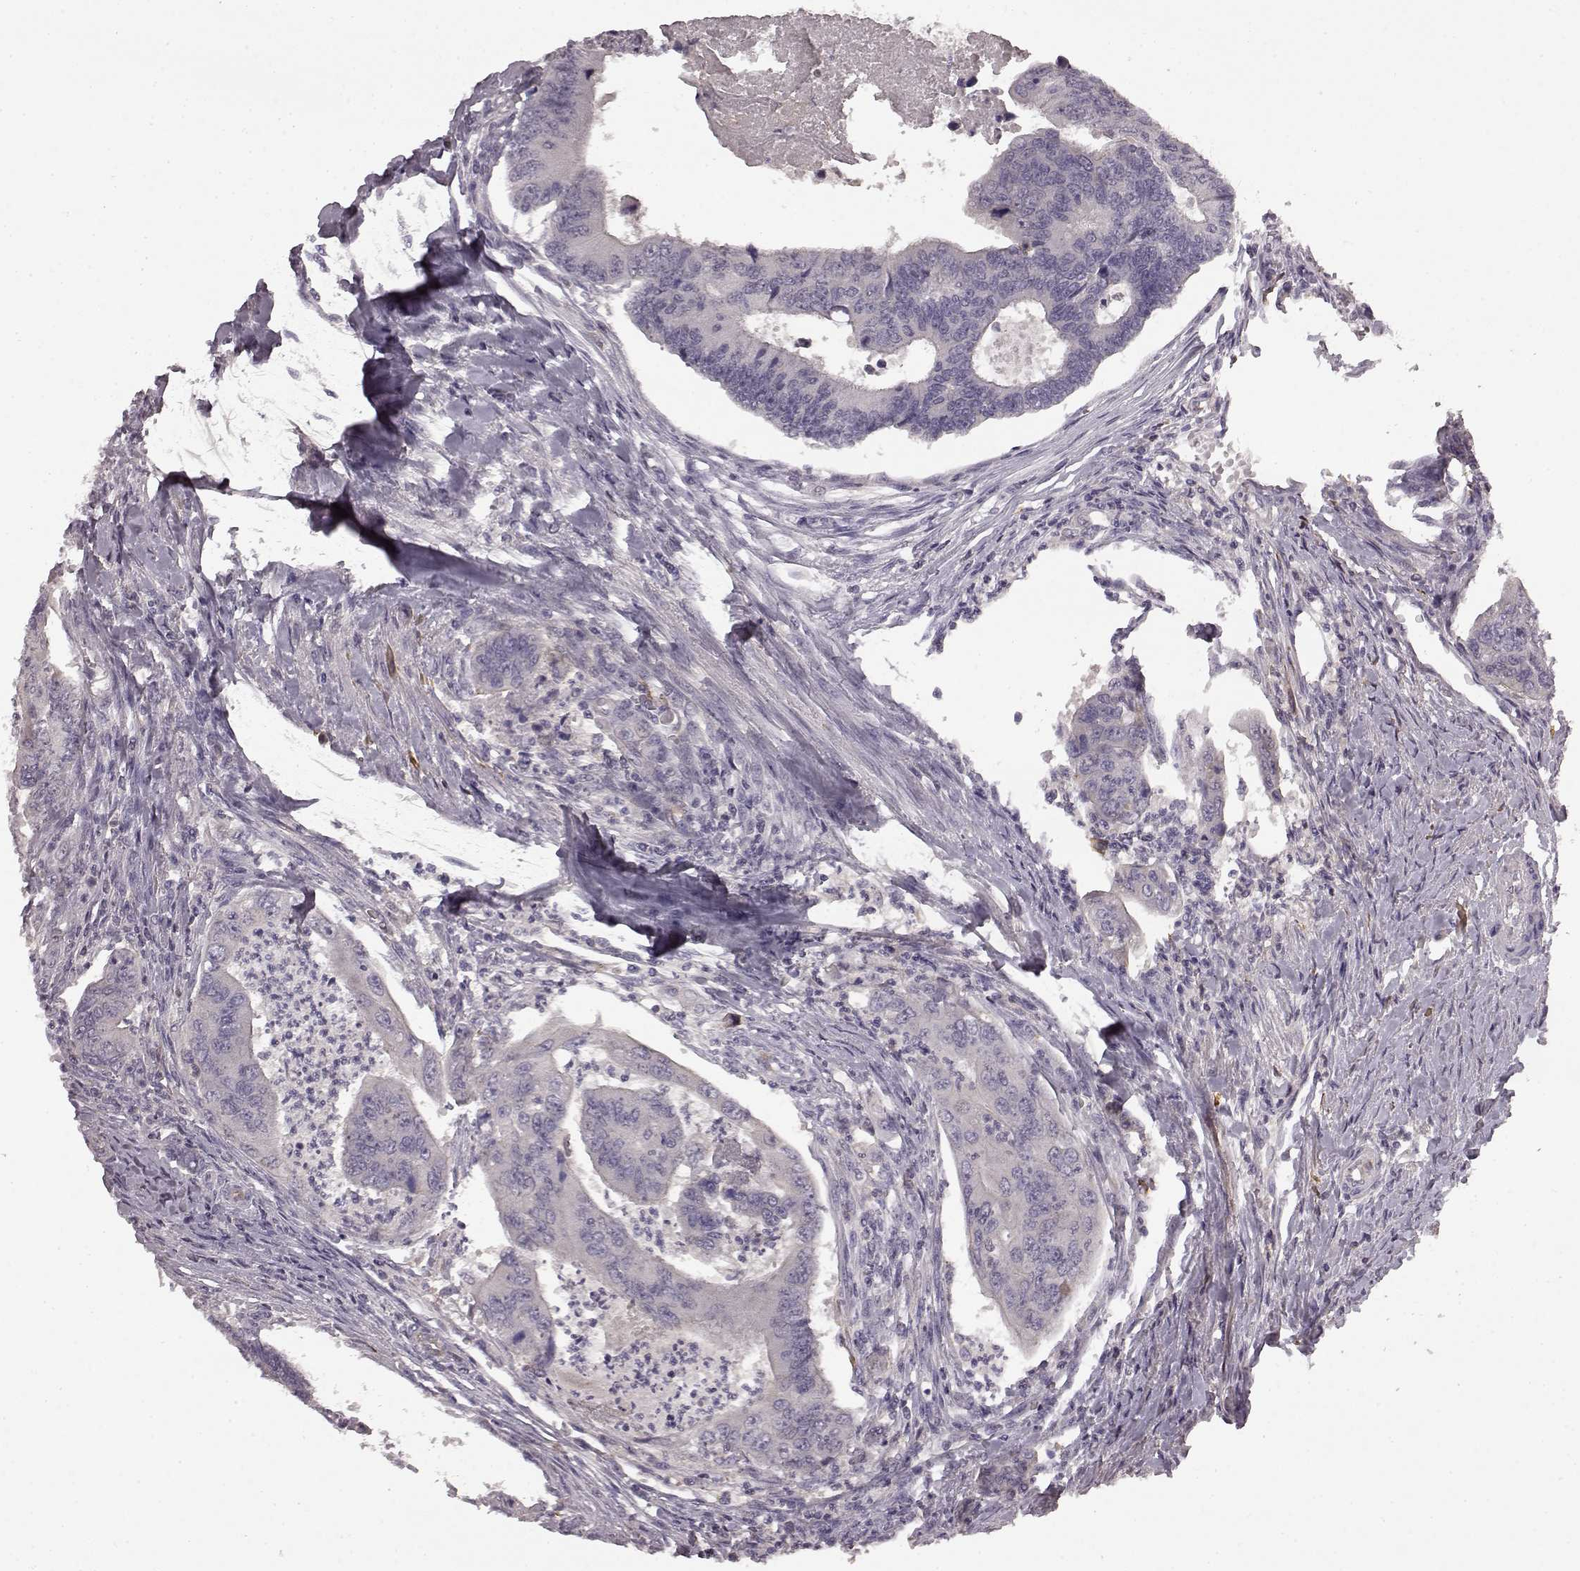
{"staining": {"intensity": "negative", "quantity": "none", "location": "none"}, "tissue": "colorectal cancer", "cell_type": "Tumor cells", "image_type": "cancer", "snomed": [{"axis": "morphology", "description": "Adenocarcinoma, NOS"}, {"axis": "topography", "description": "Colon"}], "caption": "Tumor cells are negative for protein expression in human colorectal cancer.", "gene": "KRT85", "patient": {"sex": "female", "age": 67}}